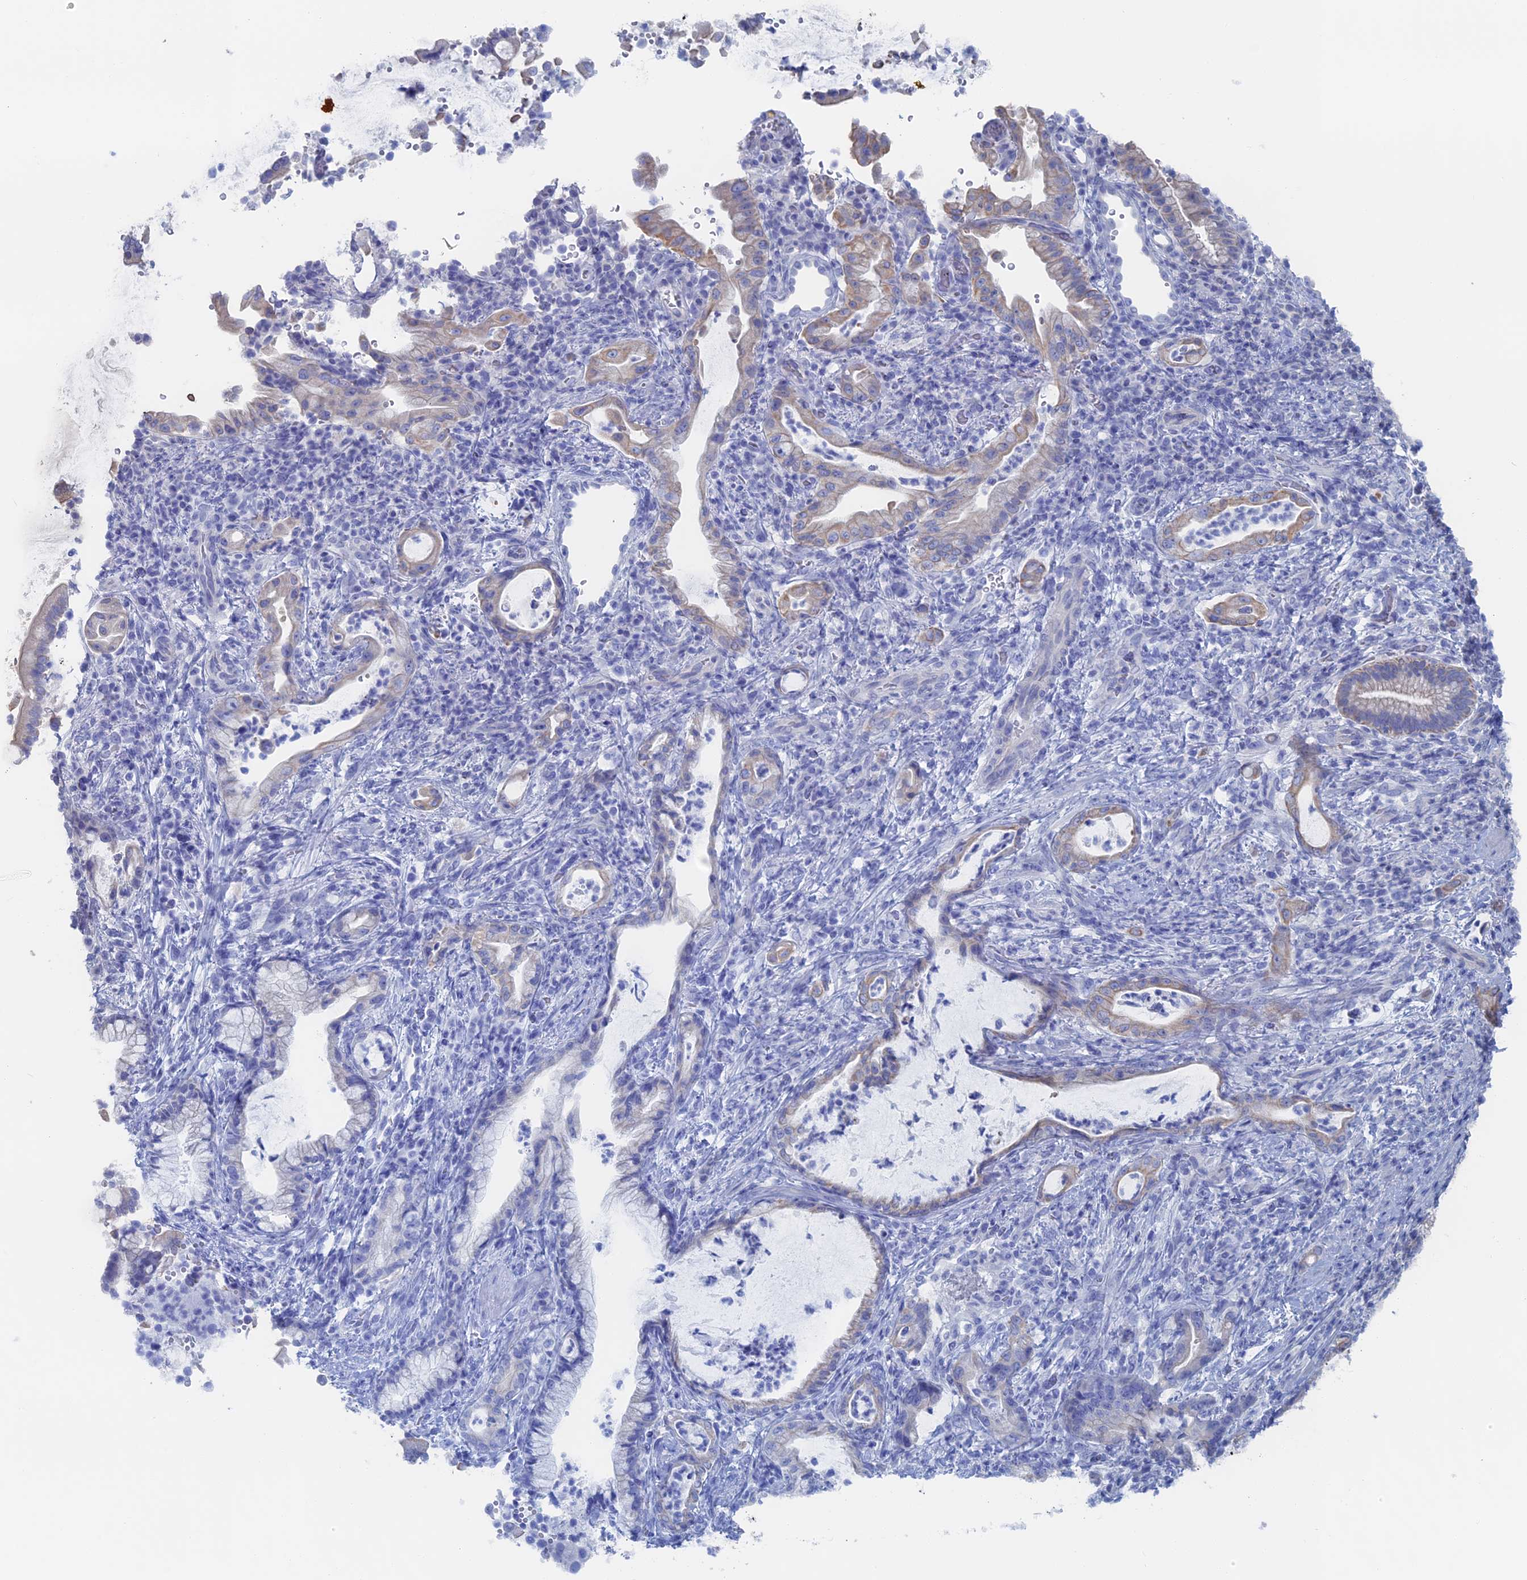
{"staining": {"intensity": "weak", "quantity": "25%-75%", "location": "cytoplasmic/membranous"}, "tissue": "pancreatic cancer", "cell_type": "Tumor cells", "image_type": "cancer", "snomed": [{"axis": "morphology", "description": "Normal tissue, NOS"}, {"axis": "morphology", "description": "Adenocarcinoma, NOS"}, {"axis": "topography", "description": "Pancreas"}], "caption": "Human pancreatic cancer (adenocarcinoma) stained for a protein (brown) shows weak cytoplasmic/membranous positive staining in approximately 25%-75% of tumor cells.", "gene": "IL7", "patient": {"sex": "female", "age": 55}}